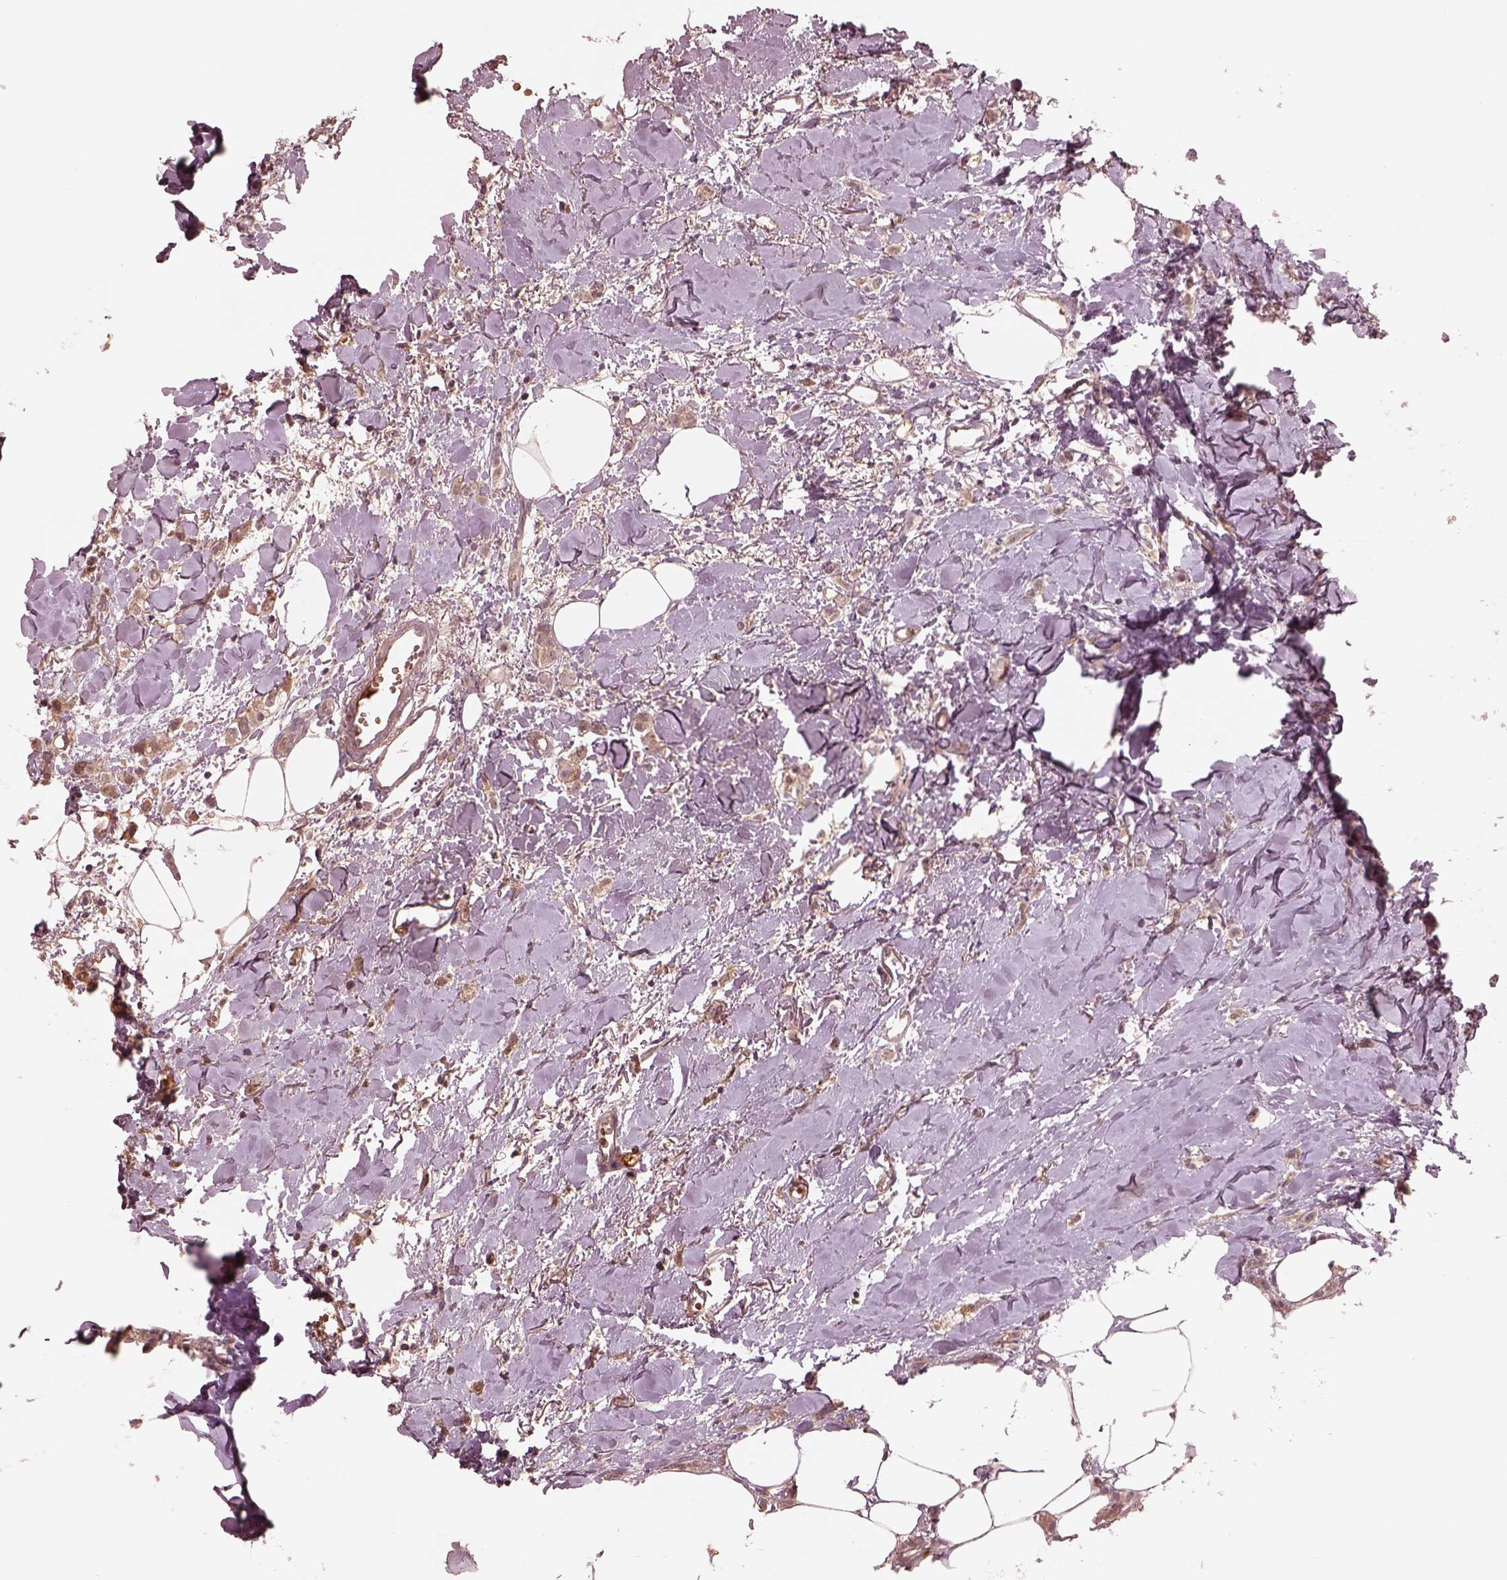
{"staining": {"intensity": "negative", "quantity": "none", "location": "none"}, "tissue": "breast cancer", "cell_type": "Tumor cells", "image_type": "cancer", "snomed": [{"axis": "morphology", "description": "Duct carcinoma"}, {"axis": "topography", "description": "Breast"}], "caption": "A high-resolution histopathology image shows immunohistochemistry staining of breast cancer, which displays no significant positivity in tumor cells. (IHC, brightfield microscopy, high magnification).", "gene": "TF", "patient": {"sex": "female", "age": 85}}